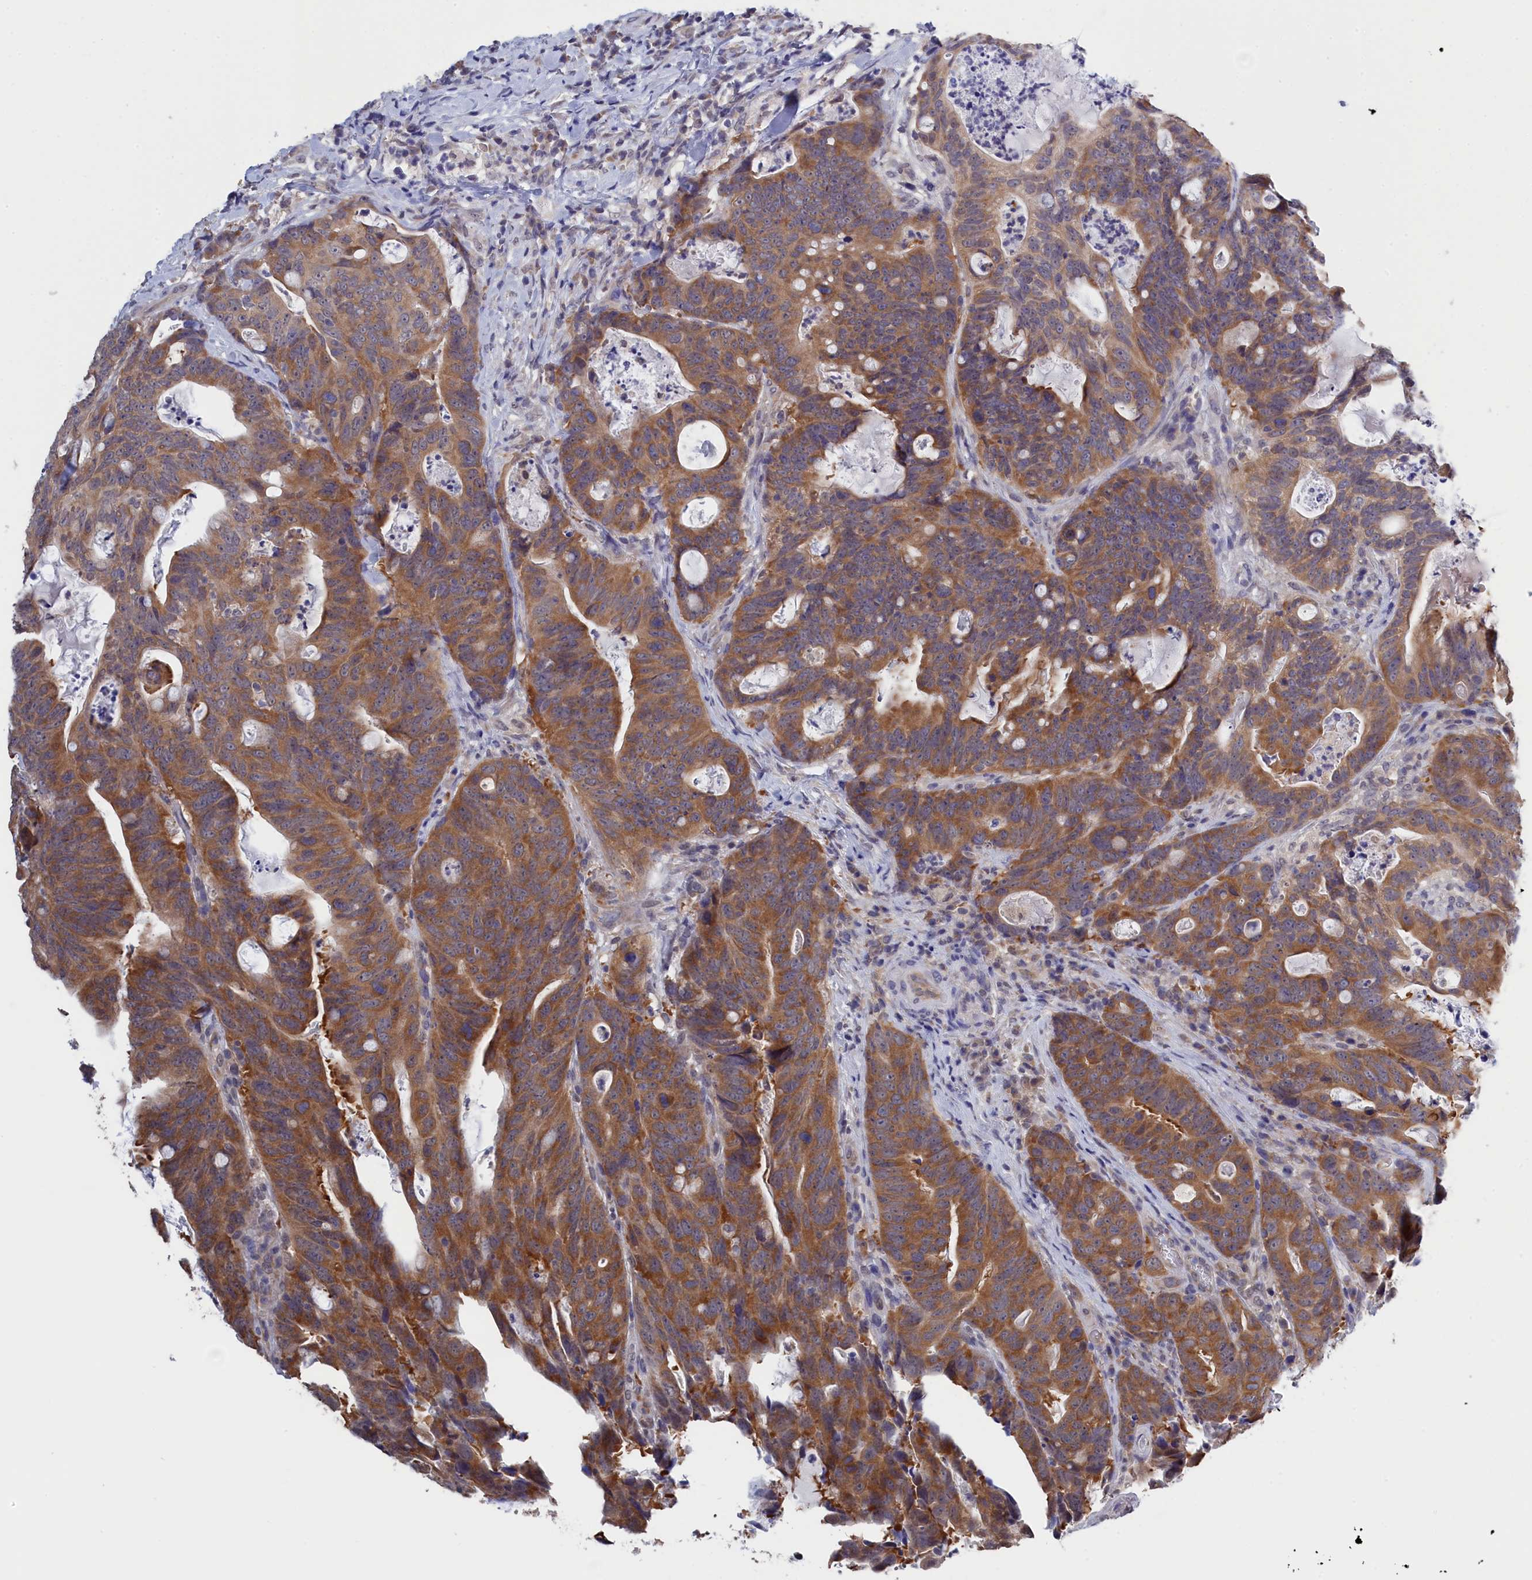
{"staining": {"intensity": "moderate", "quantity": ">75%", "location": "cytoplasmic/membranous"}, "tissue": "colorectal cancer", "cell_type": "Tumor cells", "image_type": "cancer", "snomed": [{"axis": "morphology", "description": "Adenocarcinoma, NOS"}, {"axis": "topography", "description": "Colon"}], "caption": "The image shows a brown stain indicating the presence of a protein in the cytoplasmic/membranous of tumor cells in colorectal cancer.", "gene": "PGP", "patient": {"sex": "female", "age": 82}}